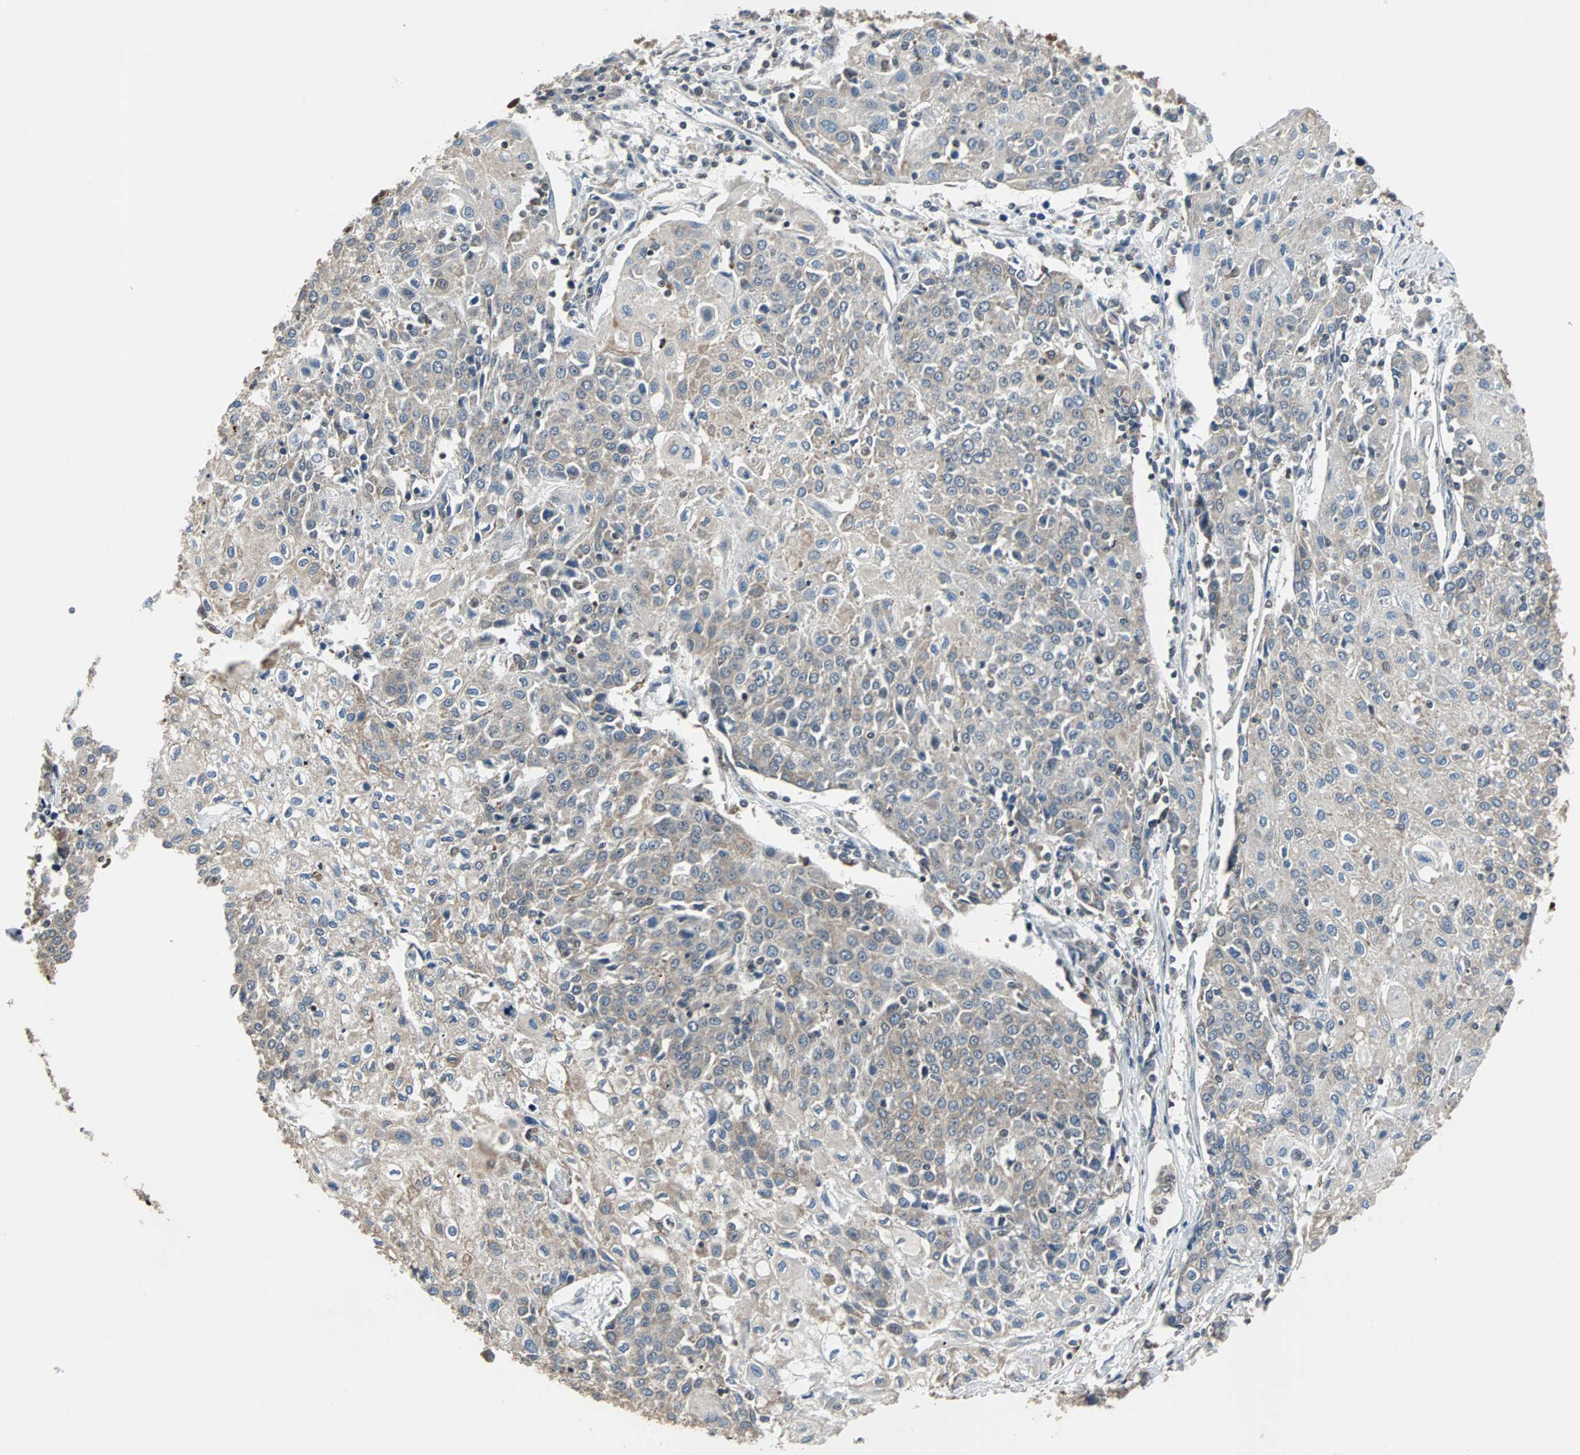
{"staining": {"intensity": "weak", "quantity": "25%-75%", "location": "cytoplasmic/membranous"}, "tissue": "urothelial cancer", "cell_type": "Tumor cells", "image_type": "cancer", "snomed": [{"axis": "morphology", "description": "Urothelial carcinoma, High grade"}, {"axis": "topography", "description": "Urinary bladder"}], "caption": "Urothelial carcinoma (high-grade) was stained to show a protein in brown. There is low levels of weak cytoplasmic/membranous staining in about 25%-75% of tumor cells. Immunohistochemistry (ihc) stains the protein of interest in brown and the nuclei are stained blue.", "gene": "TERF2IP", "patient": {"sex": "female", "age": 85}}